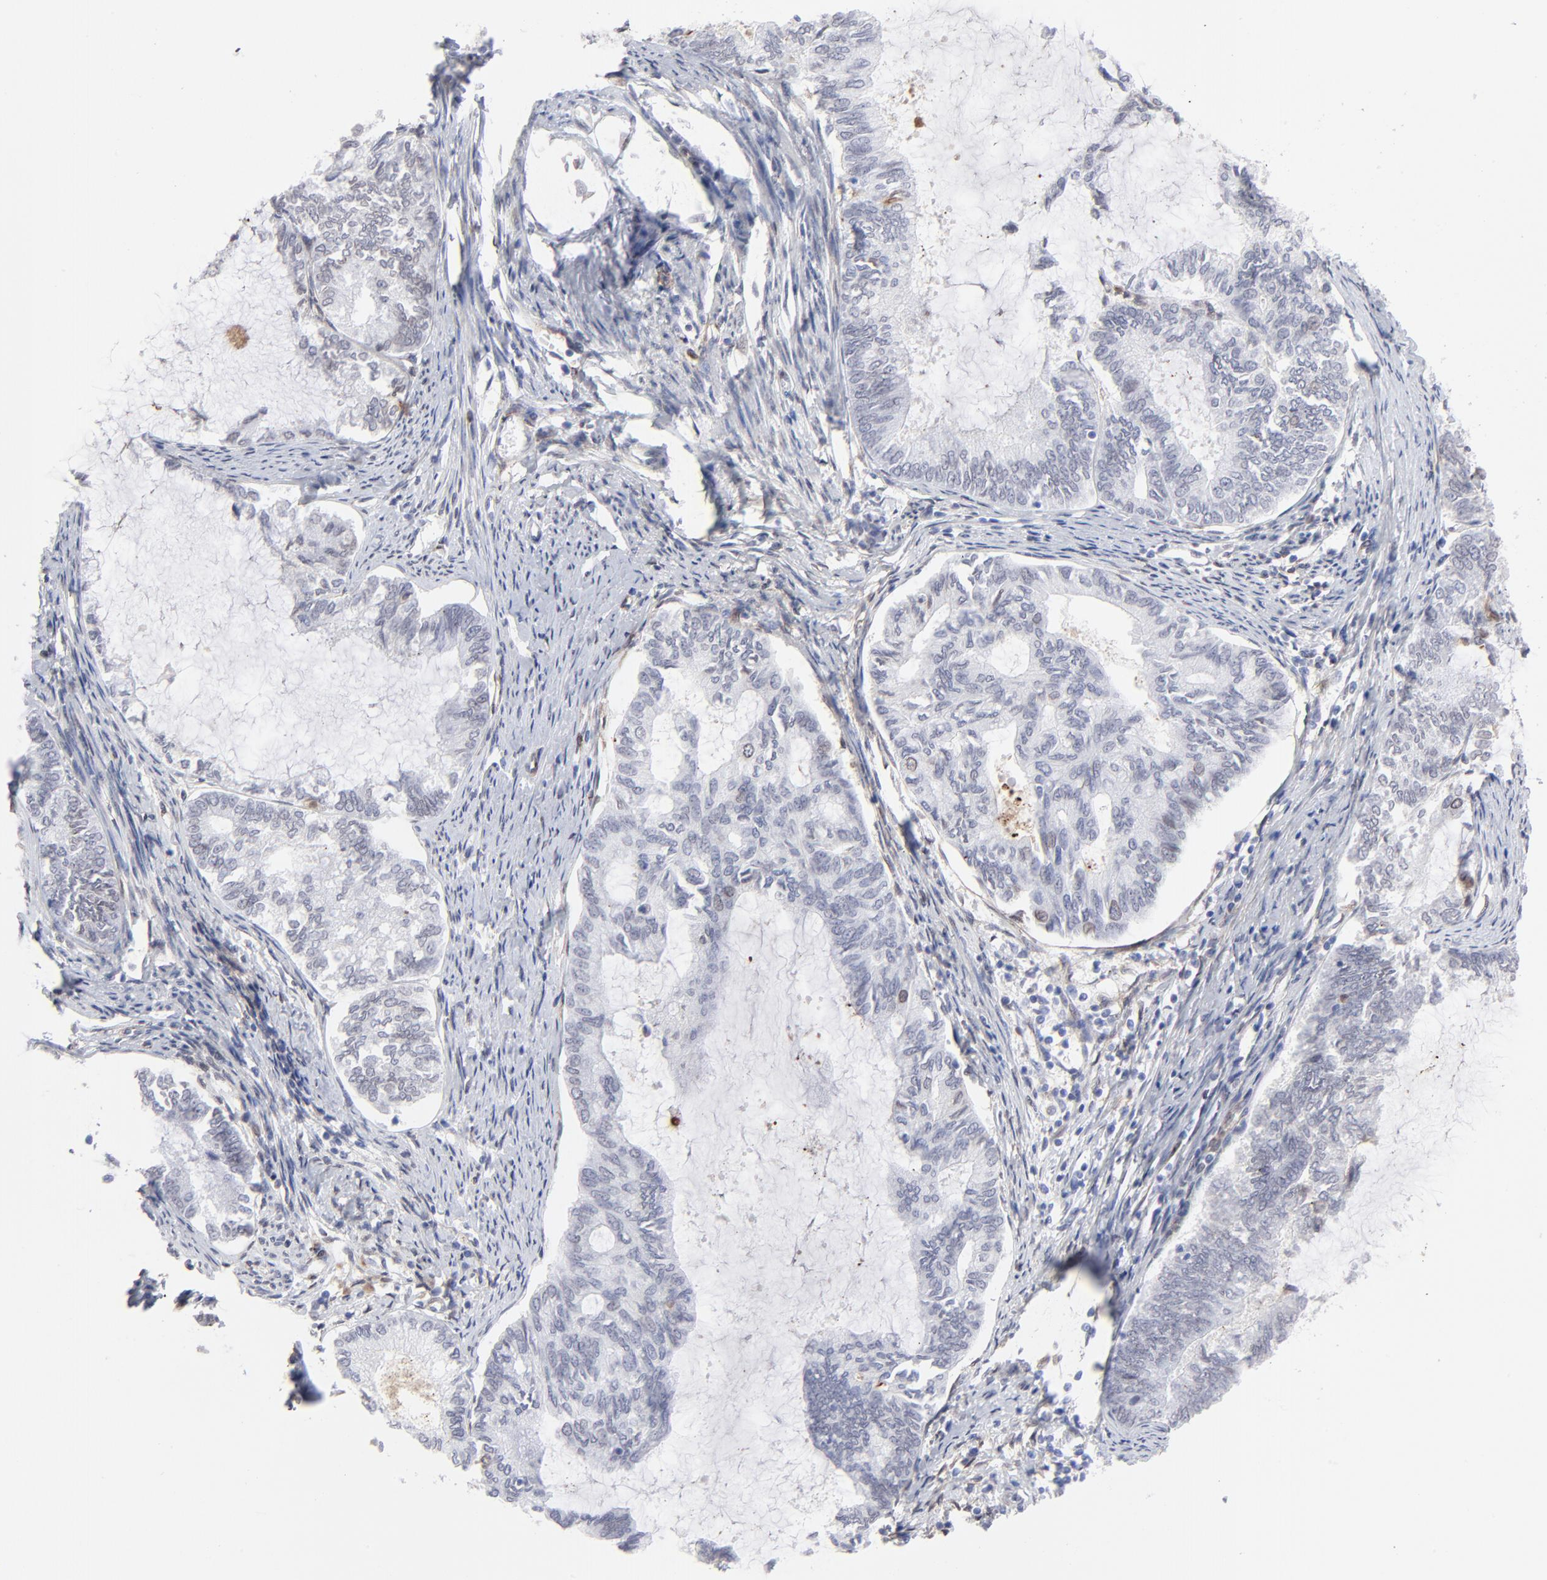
{"staining": {"intensity": "weak", "quantity": "<25%", "location": "cytoplasmic/membranous,nuclear"}, "tissue": "endometrial cancer", "cell_type": "Tumor cells", "image_type": "cancer", "snomed": [{"axis": "morphology", "description": "Adenocarcinoma, NOS"}, {"axis": "topography", "description": "Endometrium"}], "caption": "Image shows no significant protein expression in tumor cells of endometrial cancer (adenocarcinoma).", "gene": "PDGFRB", "patient": {"sex": "female", "age": 86}}